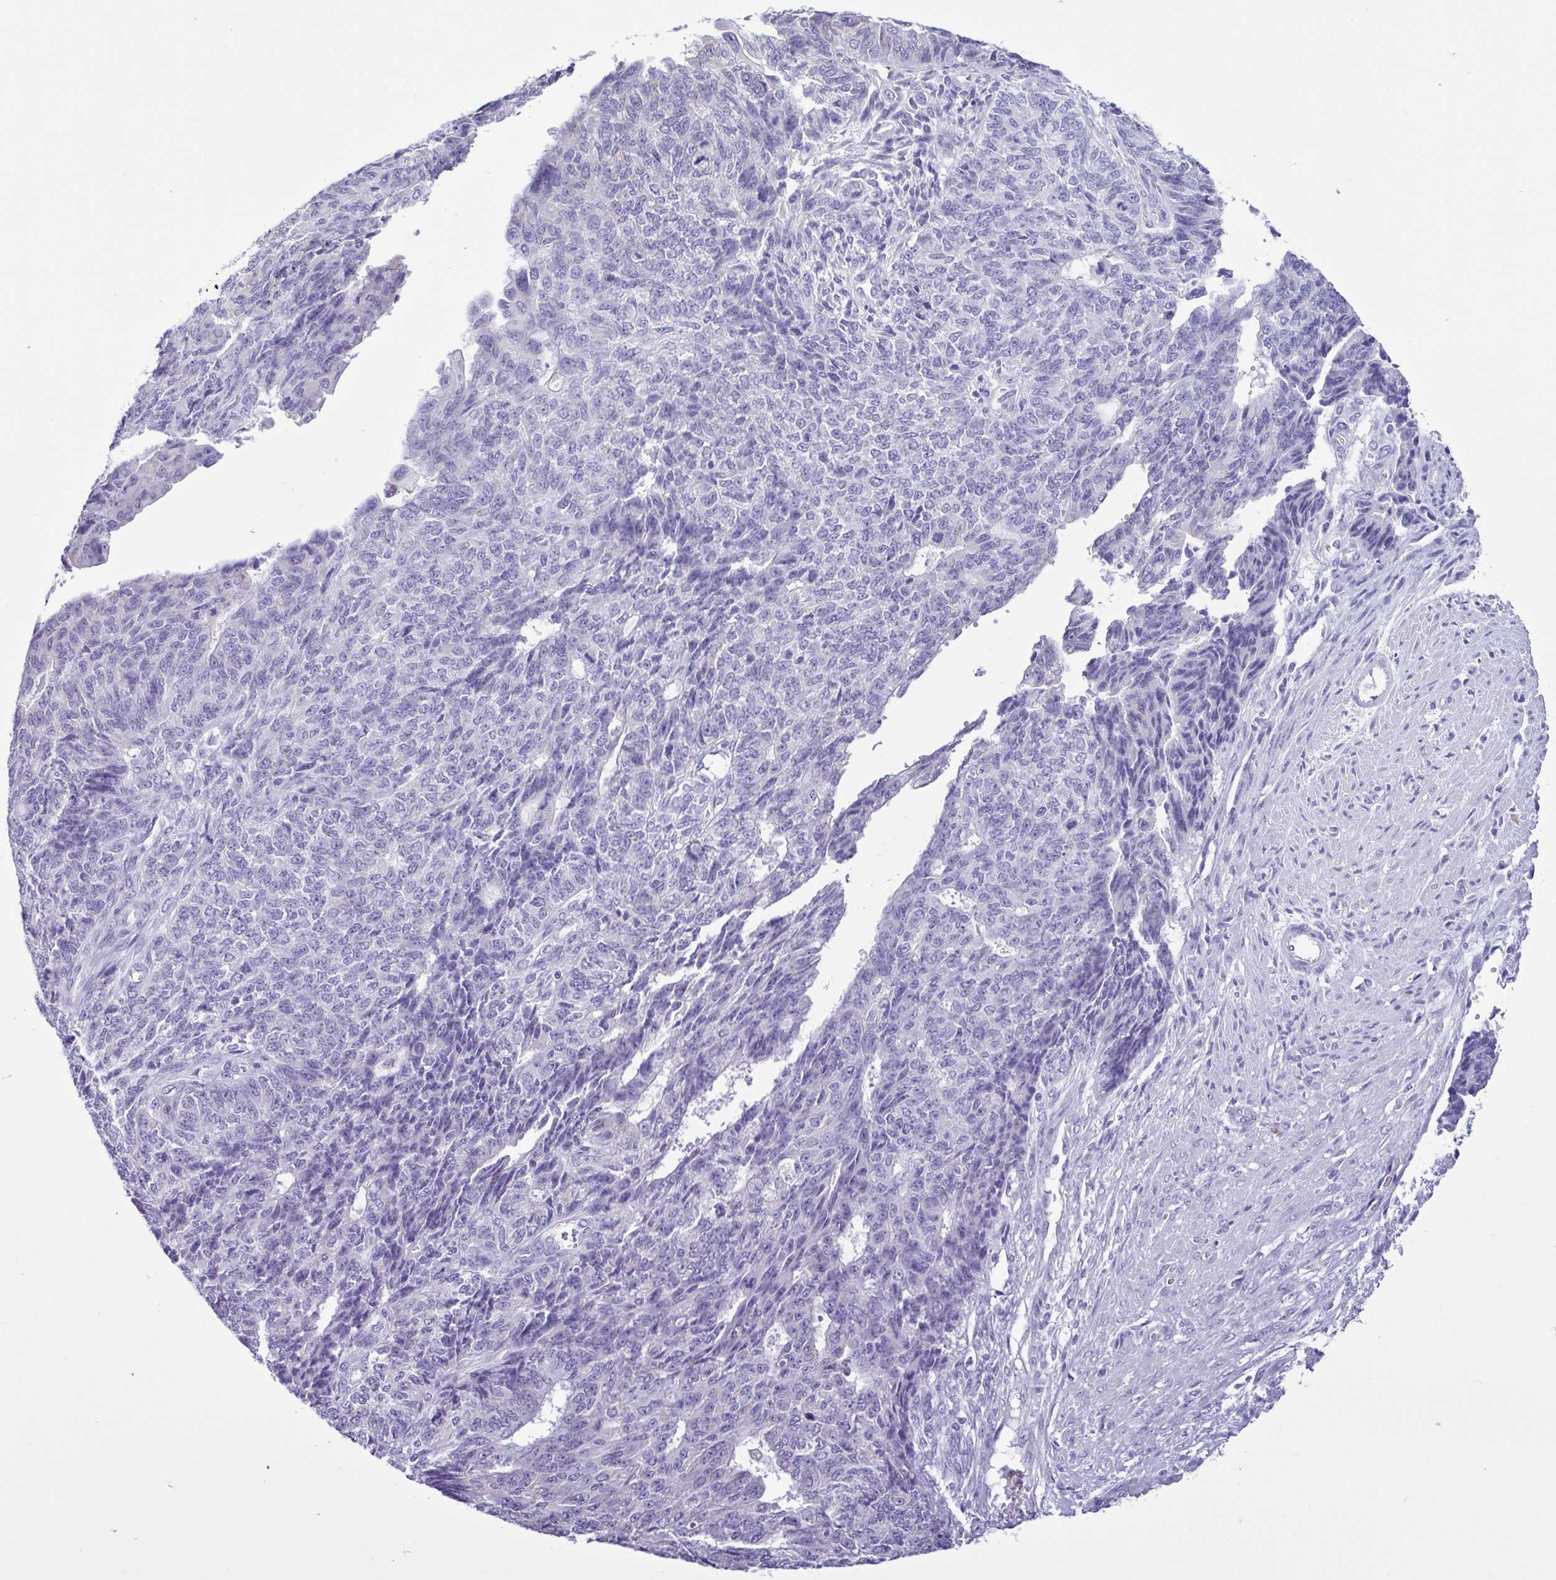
{"staining": {"intensity": "negative", "quantity": "none", "location": "none"}, "tissue": "endometrial cancer", "cell_type": "Tumor cells", "image_type": "cancer", "snomed": [{"axis": "morphology", "description": "Adenocarcinoma, NOS"}, {"axis": "topography", "description": "Endometrium"}], "caption": "IHC of human adenocarcinoma (endometrial) shows no staining in tumor cells. (Stains: DAB IHC with hematoxylin counter stain, Microscopy: brightfield microscopy at high magnification).", "gene": "CBY2", "patient": {"sex": "female", "age": 32}}